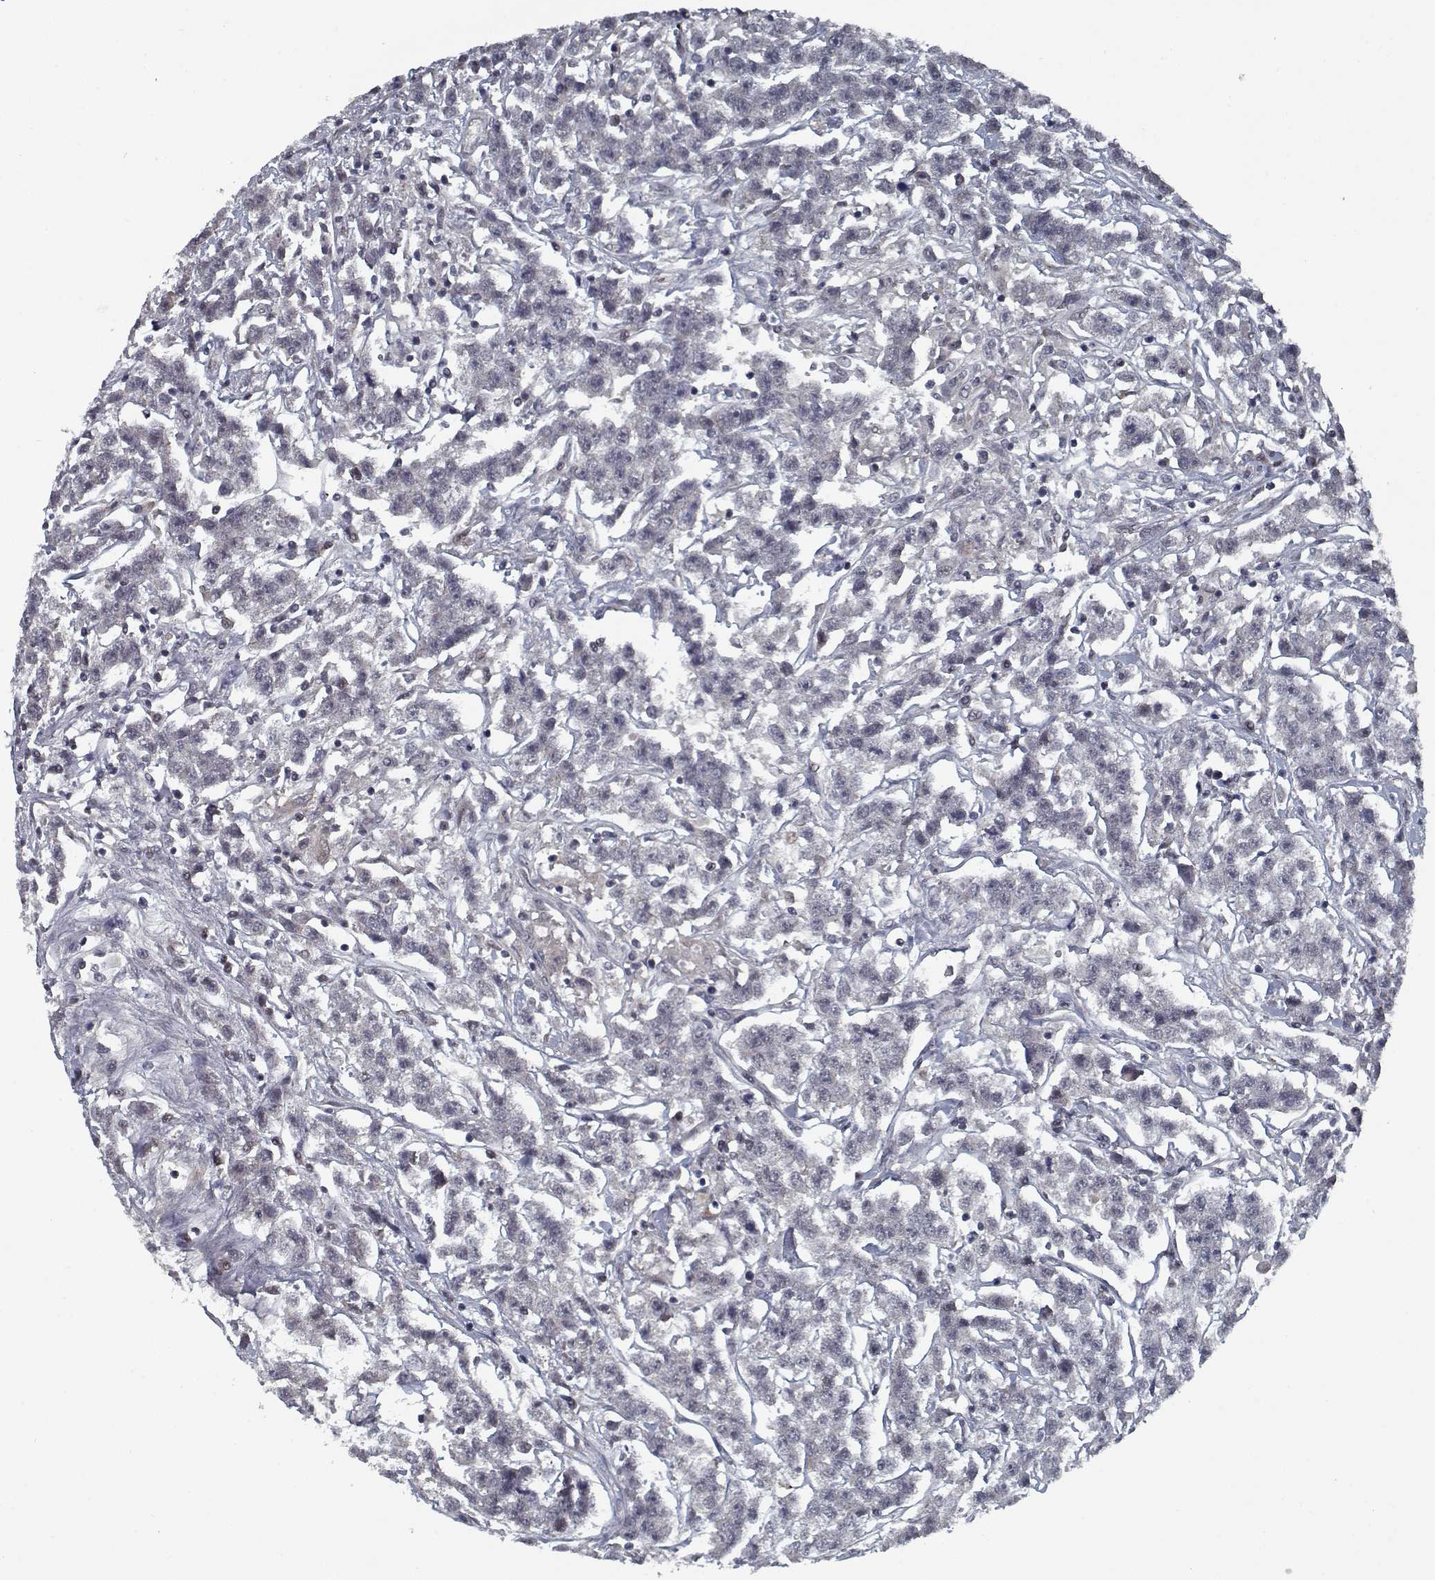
{"staining": {"intensity": "negative", "quantity": "none", "location": "none"}, "tissue": "testis cancer", "cell_type": "Tumor cells", "image_type": "cancer", "snomed": [{"axis": "morphology", "description": "Seminoma, NOS"}, {"axis": "topography", "description": "Testis"}], "caption": "DAB immunohistochemical staining of testis cancer shows no significant positivity in tumor cells. (DAB immunohistochemistry with hematoxylin counter stain).", "gene": "NLK", "patient": {"sex": "male", "age": 59}}